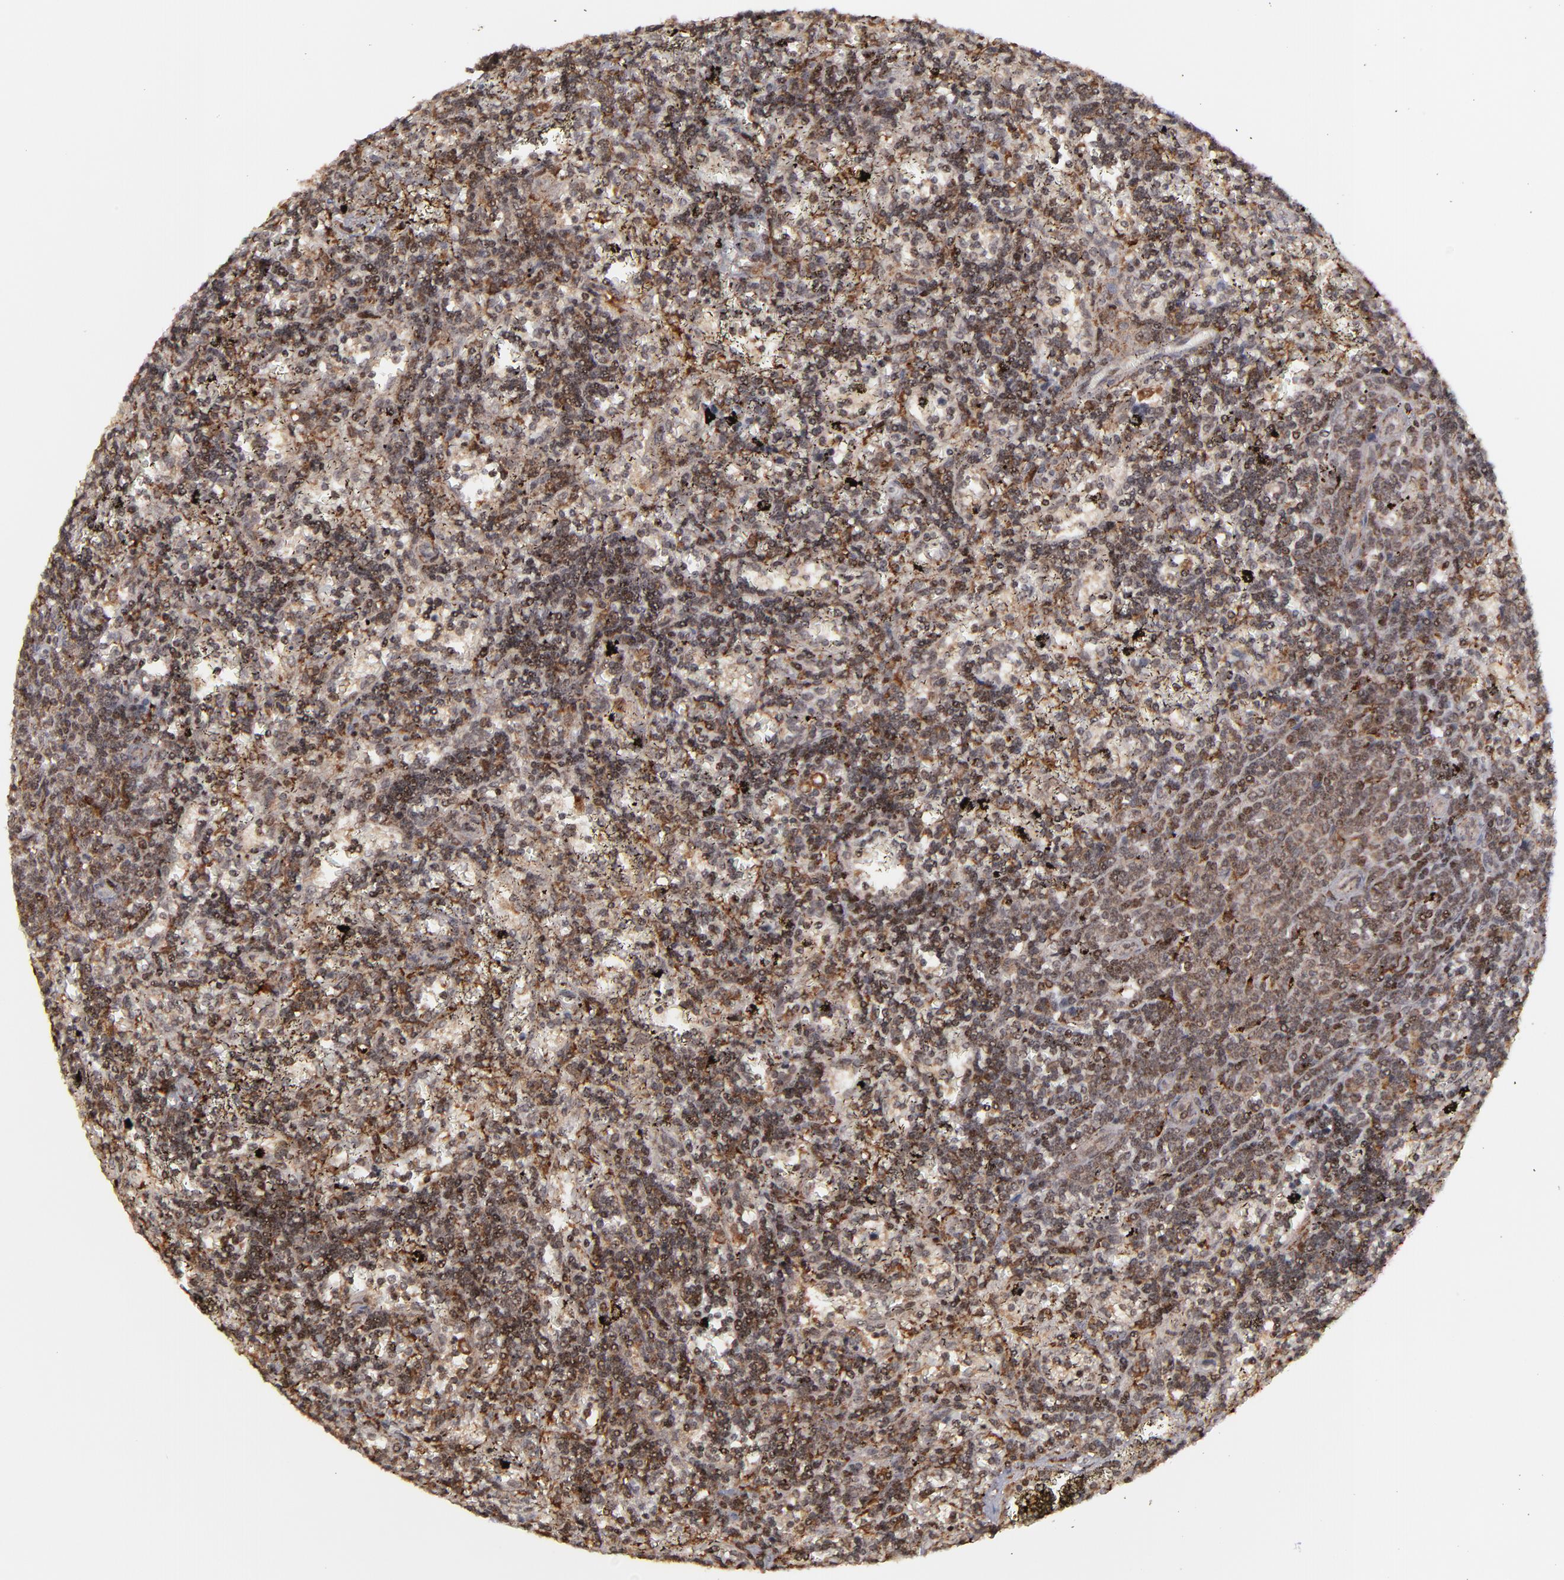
{"staining": {"intensity": "strong", "quantity": ">75%", "location": "cytoplasmic/membranous,nuclear"}, "tissue": "lymphoma", "cell_type": "Tumor cells", "image_type": "cancer", "snomed": [{"axis": "morphology", "description": "Malignant lymphoma, non-Hodgkin's type, Low grade"}, {"axis": "topography", "description": "Spleen"}], "caption": "Tumor cells exhibit high levels of strong cytoplasmic/membranous and nuclear expression in about >75% of cells in human low-grade malignant lymphoma, non-Hodgkin's type. The protein is shown in brown color, while the nuclei are stained blue.", "gene": "RGS6", "patient": {"sex": "male", "age": 60}}